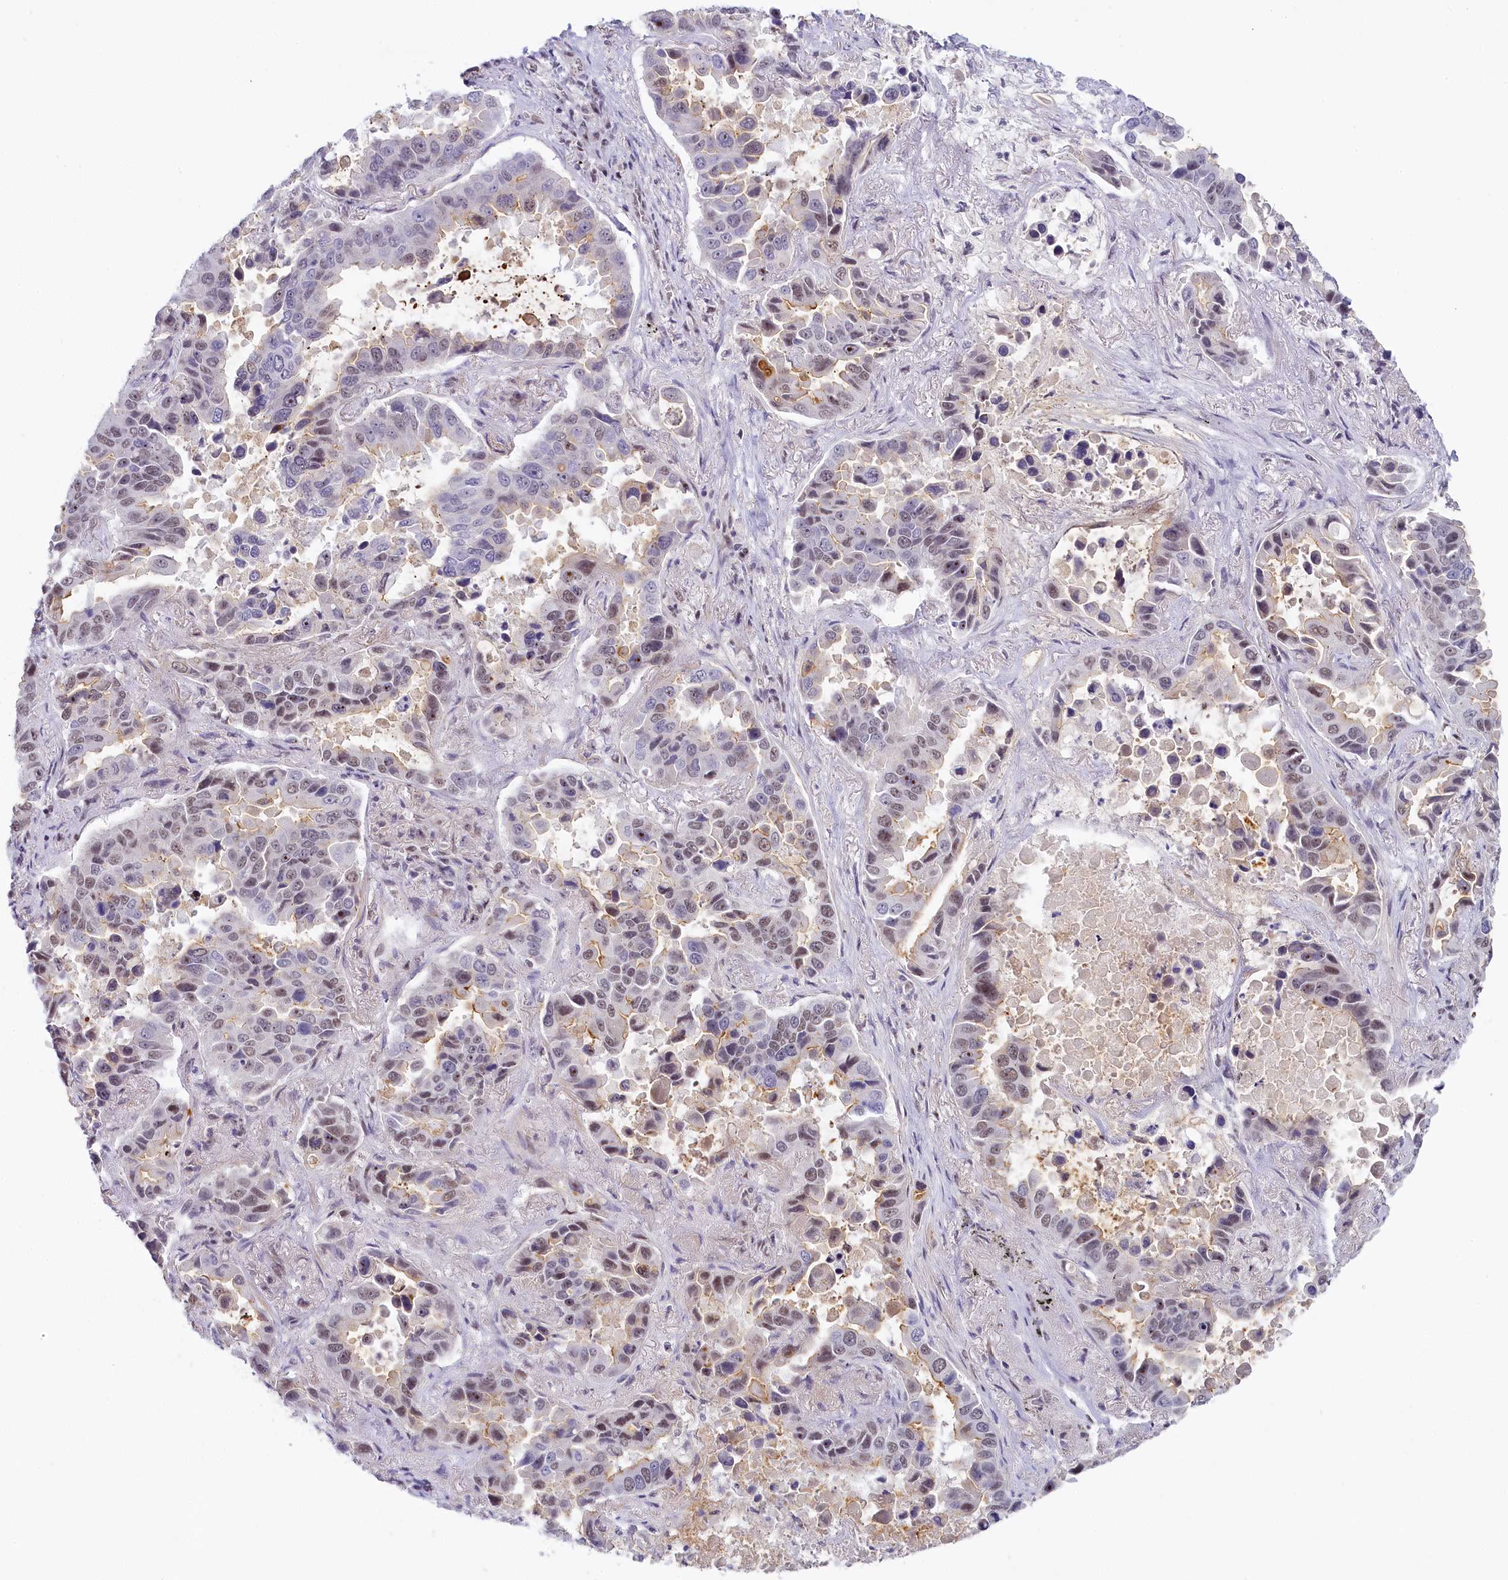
{"staining": {"intensity": "moderate", "quantity": "<25%", "location": "nuclear"}, "tissue": "lung cancer", "cell_type": "Tumor cells", "image_type": "cancer", "snomed": [{"axis": "morphology", "description": "Adenocarcinoma, NOS"}, {"axis": "topography", "description": "Lung"}], "caption": "Immunohistochemical staining of lung adenocarcinoma exhibits moderate nuclear protein positivity in about <25% of tumor cells. The protein of interest is shown in brown color, while the nuclei are stained blue.", "gene": "SEC31B", "patient": {"sex": "male", "age": 64}}